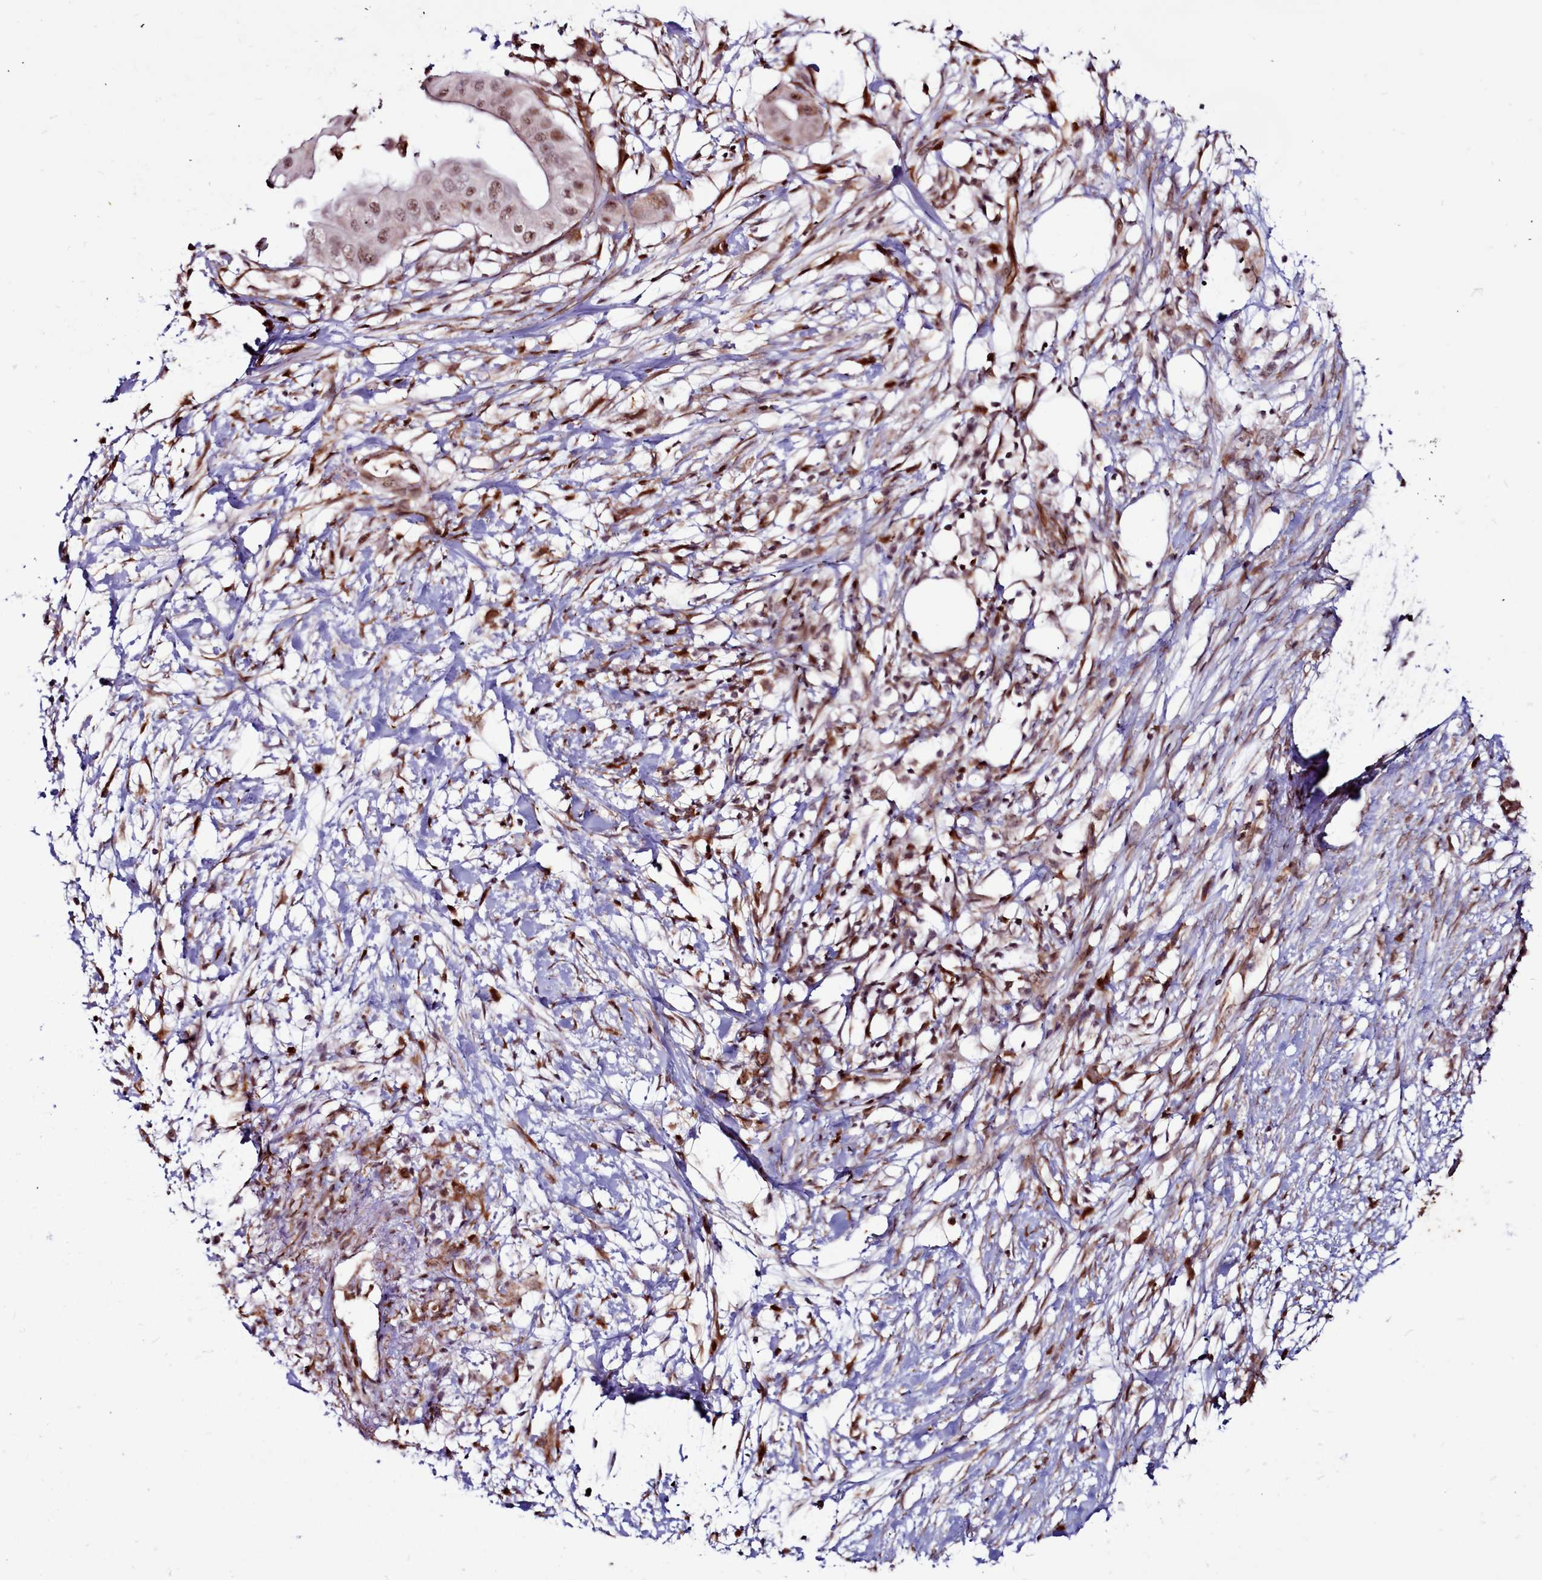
{"staining": {"intensity": "moderate", "quantity": ">75%", "location": "nuclear"}, "tissue": "pancreatic cancer", "cell_type": "Tumor cells", "image_type": "cancer", "snomed": [{"axis": "morphology", "description": "Adenocarcinoma, NOS"}, {"axis": "topography", "description": "Pancreas"}], "caption": "High-power microscopy captured an IHC micrograph of pancreatic cancer, revealing moderate nuclear staining in approximately >75% of tumor cells.", "gene": "CLK3", "patient": {"sex": "male", "age": 68}}